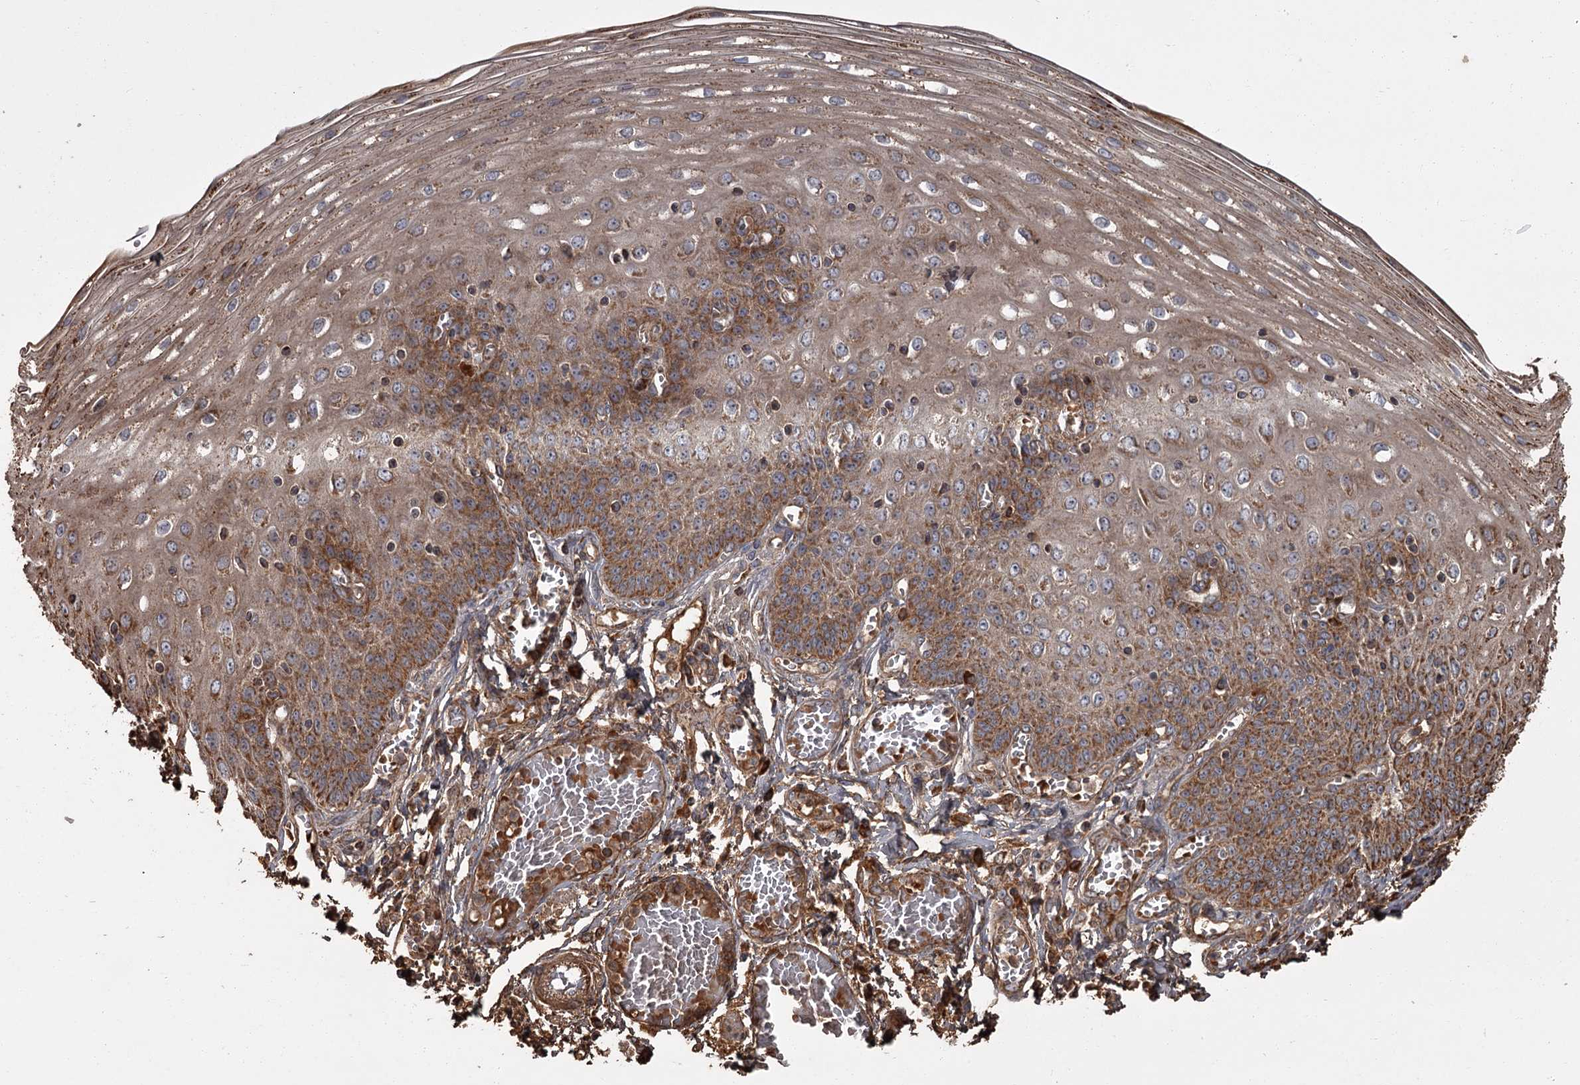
{"staining": {"intensity": "strong", "quantity": "25%-75%", "location": "cytoplasmic/membranous"}, "tissue": "esophagus", "cell_type": "Squamous epithelial cells", "image_type": "normal", "snomed": [{"axis": "morphology", "description": "Normal tissue, NOS"}, {"axis": "topography", "description": "Esophagus"}], "caption": "IHC (DAB (3,3'-diaminobenzidine)) staining of normal human esophagus displays strong cytoplasmic/membranous protein expression in approximately 25%-75% of squamous epithelial cells. (DAB IHC, brown staining for protein, blue staining for nuclei).", "gene": "THAP9", "patient": {"sex": "male", "age": 81}}